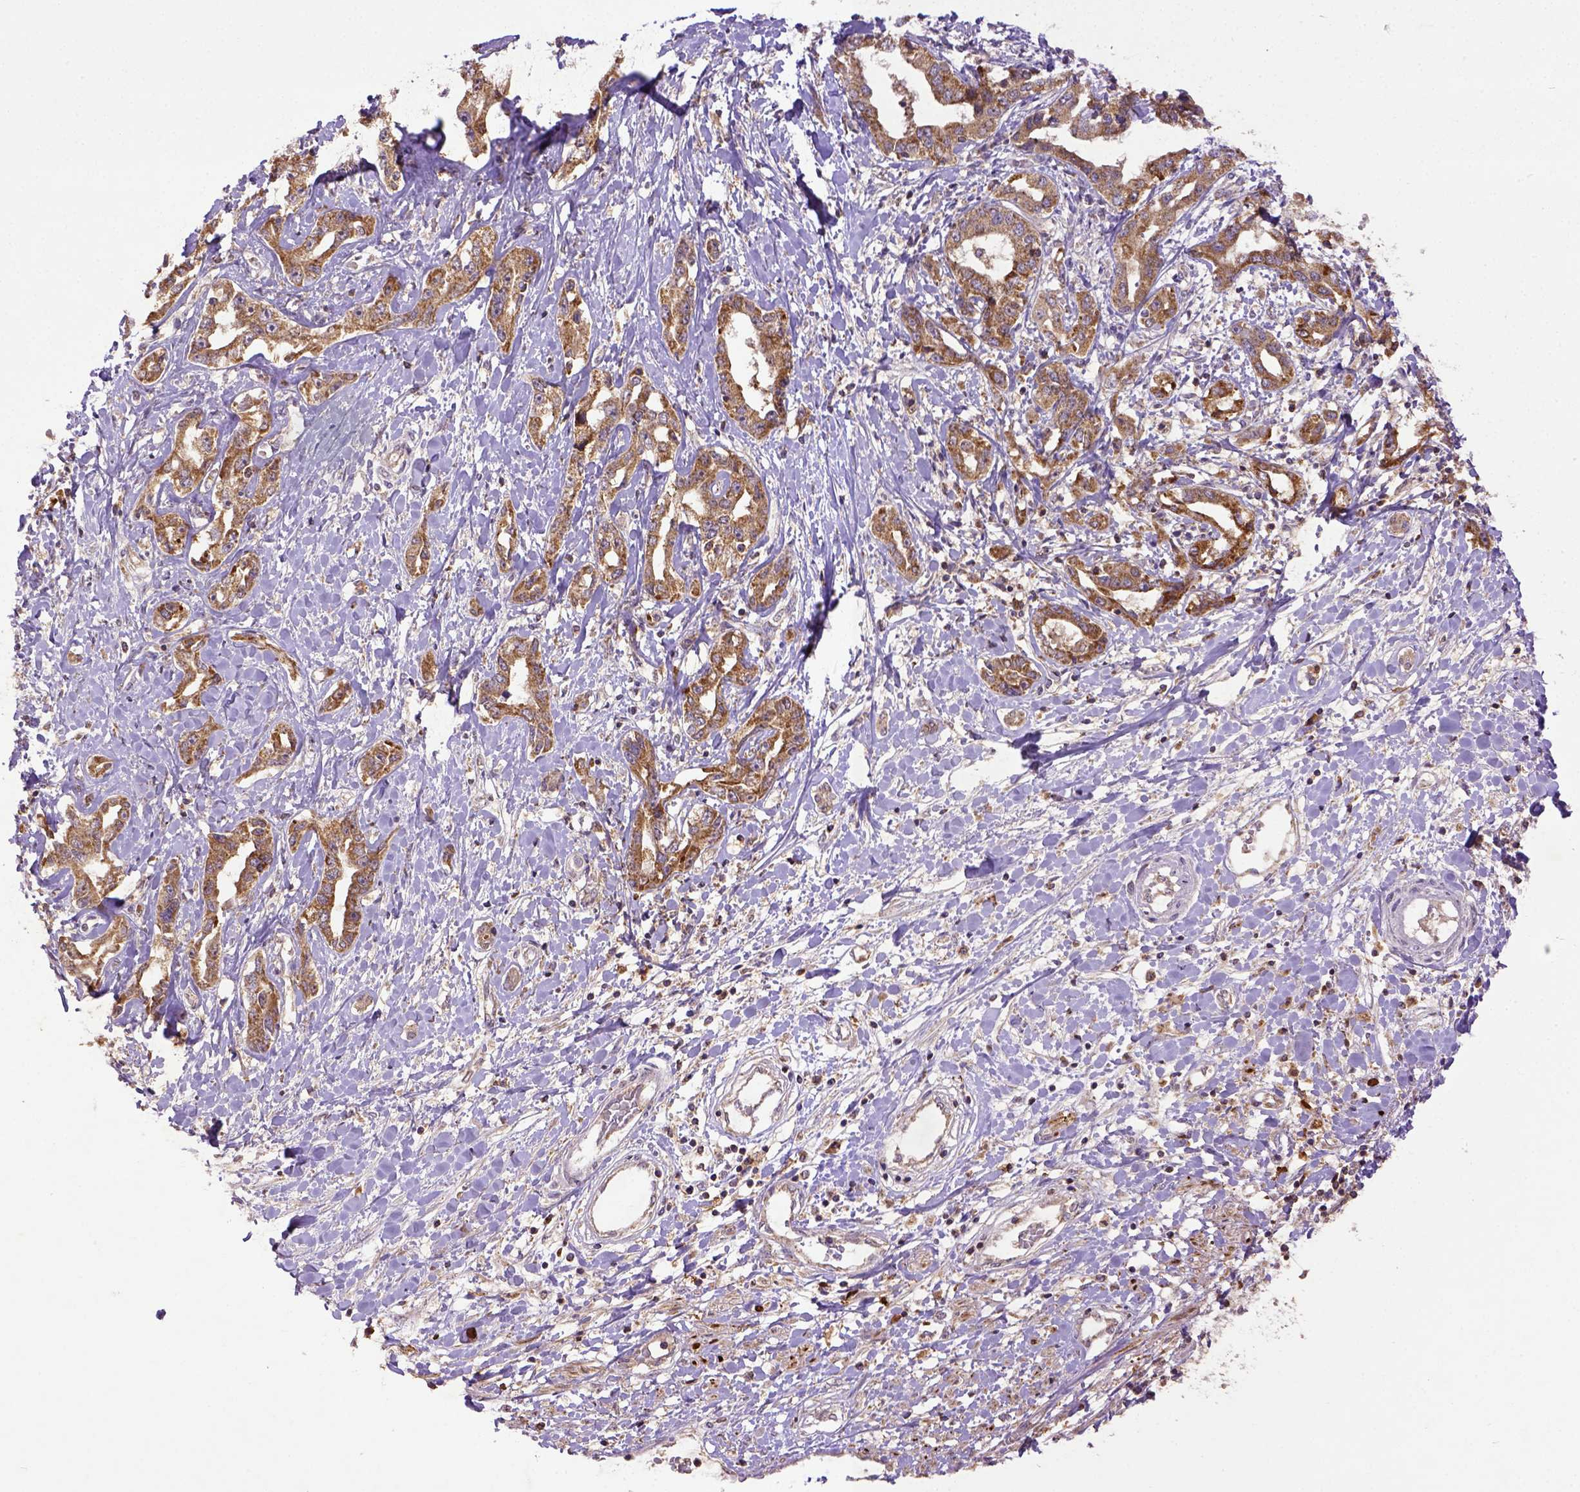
{"staining": {"intensity": "moderate", "quantity": ">75%", "location": "cytoplasmic/membranous"}, "tissue": "liver cancer", "cell_type": "Tumor cells", "image_type": "cancer", "snomed": [{"axis": "morphology", "description": "Cholangiocarcinoma"}, {"axis": "topography", "description": "Liver"}], "caption": "IHC (DAB) staining of liver cancer displays moderate cytoplasmic/membranous protein positivity in about >75% of tumor cells.", "gene": "MT-CO1", "patient": {"sex": "male", "age": 59}}